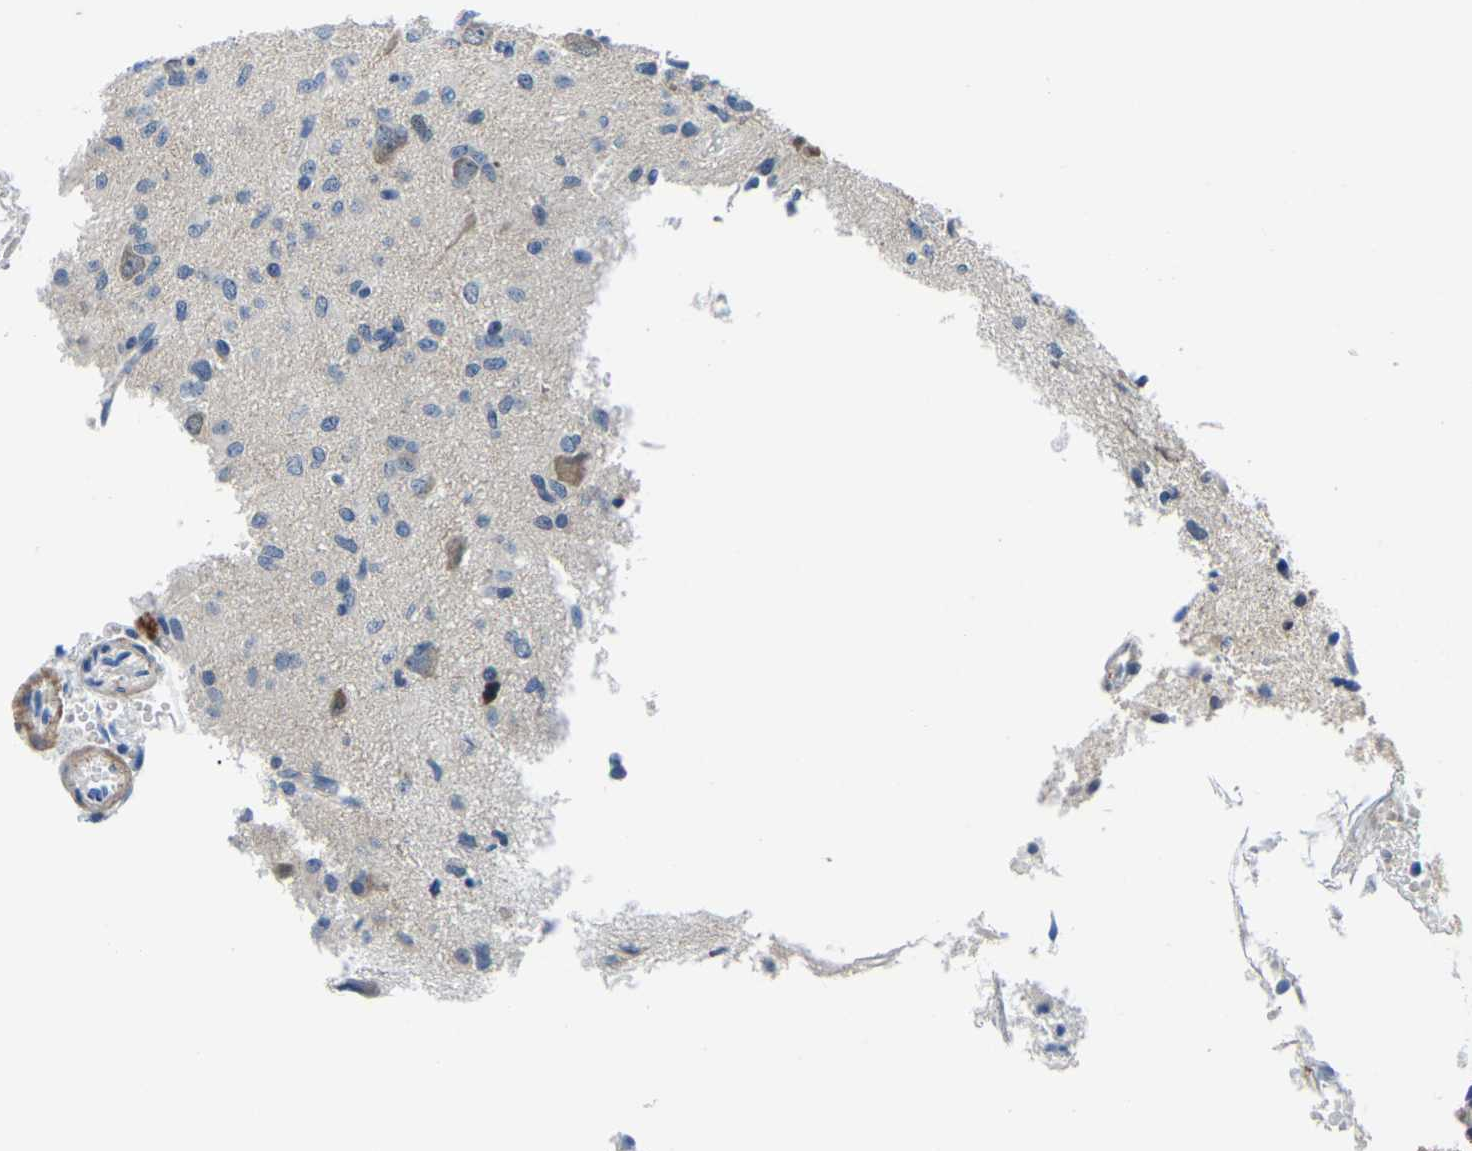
{"staining": {"intensity": "weak", "quantity": "<25%", "location": "cytoplasmic/membranous"}, "tissue": "glioma", "cell_type": "Tumor cells", "image_type": "cancer", "snomed": [{"axis": "morphology", "description": "Glioma, malignant, High grade"}, {"axis": "topography", "description": "Brain"}], "caption": "Human malignant glioma (high-grade) stained for a protein using immunohistochemistry (IHC) shows no expression in tumor cells.", "gene": "LIAS", "patient": {"sex": "female", "age": 59}}